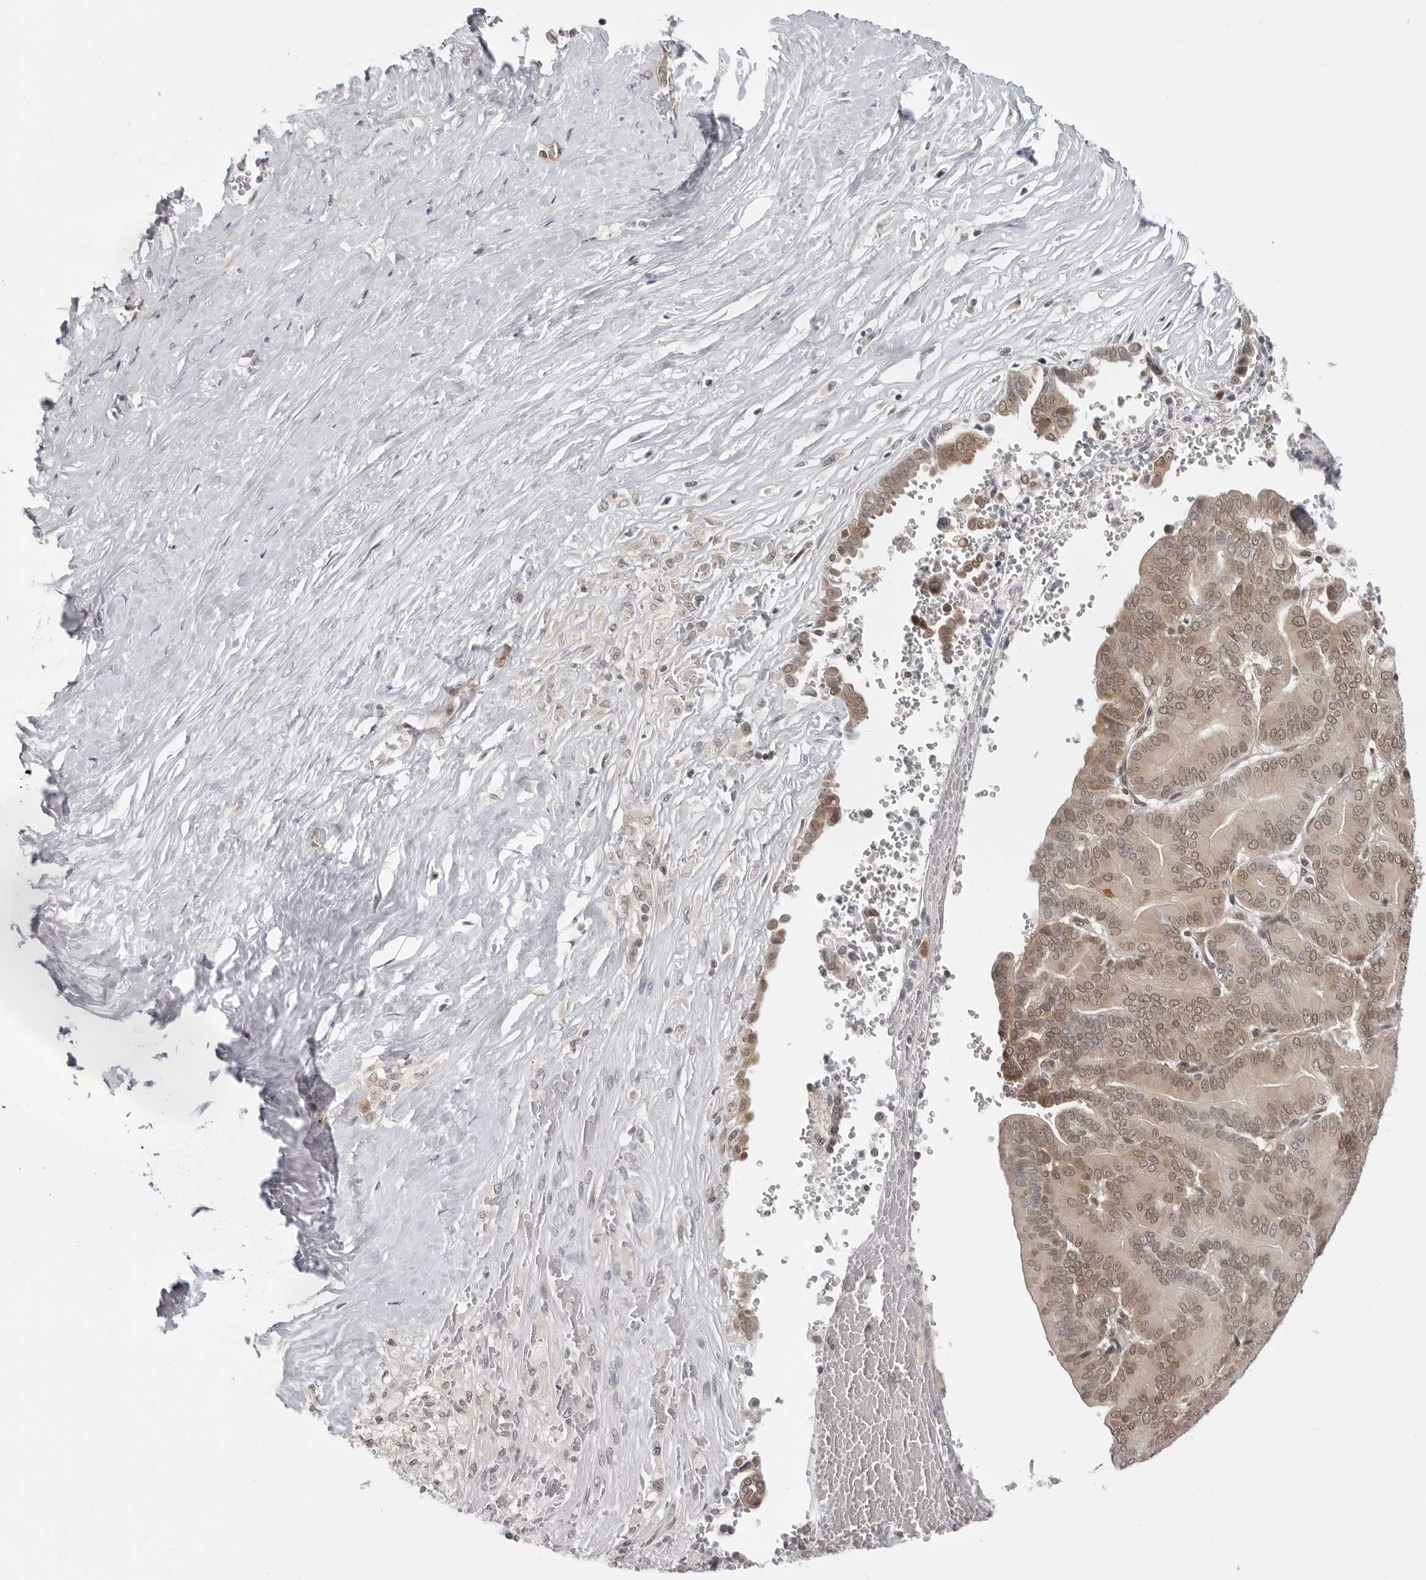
{"staining": {"intensity": "moderate", "quantity": ">75%", "location": "cytoplasmic/membranous"}, "tissue": "liver cancer", "cell_type": "Tumor cells", "image_type": "cancer", "snomed": [{"axis": "morphology", "description": "Cholangiocarcinoma"}, {"axis": "topography", "description": "Liver"}], "caption": "This micrograph reveals liver cholangiocarcinoma stained with immunohistochemistry to label a protein in brown. The cytoplasmic/membranous of tumor cells show moderate positivity for the protein. Nuclei are counter-stained blue.", "gene": "CASP7", "patient": {"sex": "female", "age": 75}}